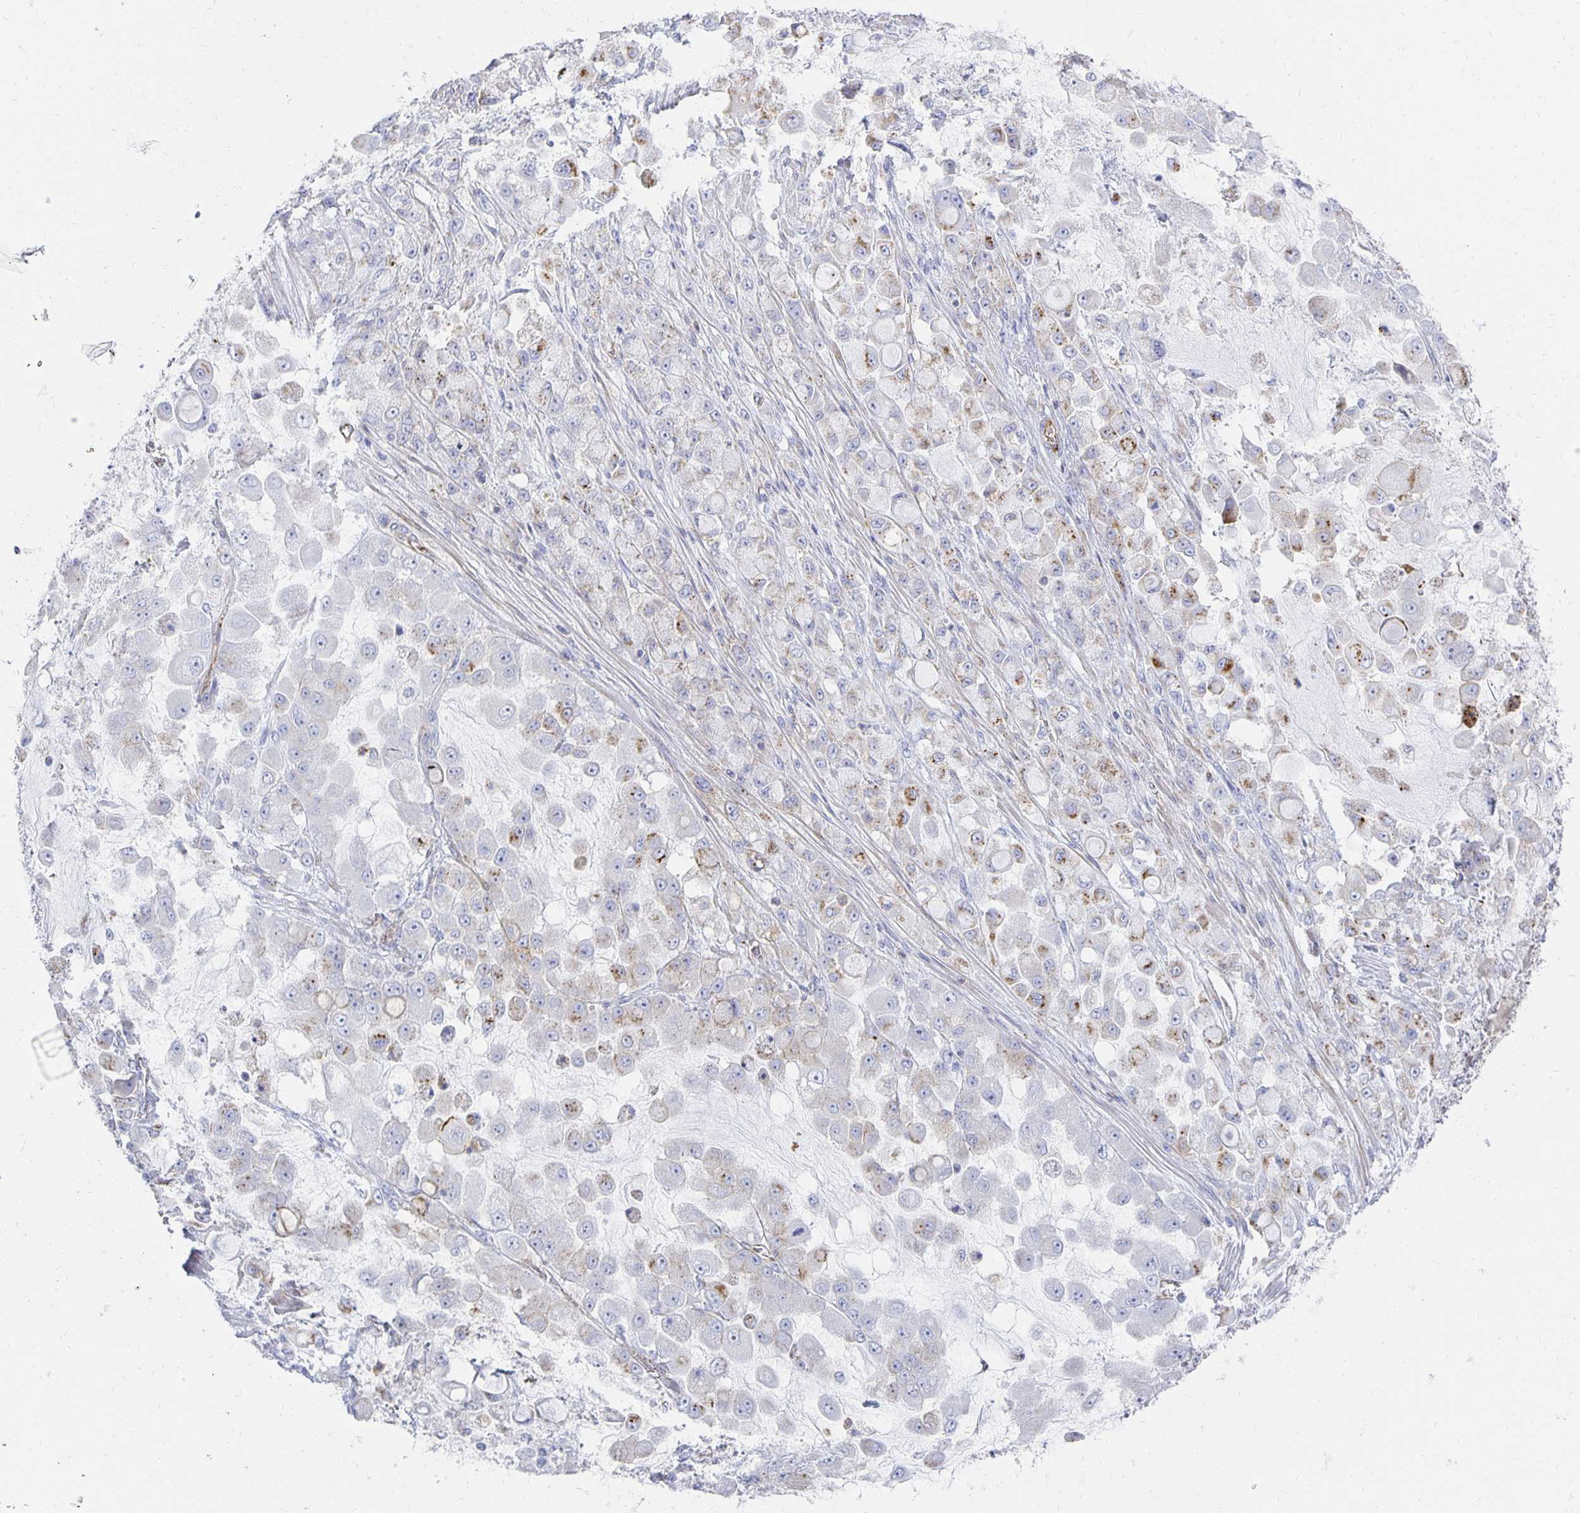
{"staining": {"intensity": "moderate", "quantity": "<25%", "location": "cytoplasmic/membranous"}, "tissue": "stomach cancer", "cell_type": "Tumor cells", "image_type": "cancer", "snomed": [{"axis": "morphology", "description": "Adenocarcinoma, NOS"}, {"axis": "topography", "description": "Stomach"}], "caption": "The image demonstrates immunohistochemical staining of stomach cancer (adenocarcinoma). There is moderate cytoplasmic/membranous expression is seen in about <25% of tumor cells. (Brightfield microscopy of DAB IHC at high magnification).", "gene": "TAAR1", "patient": {"sex": "female", "age": 76}}